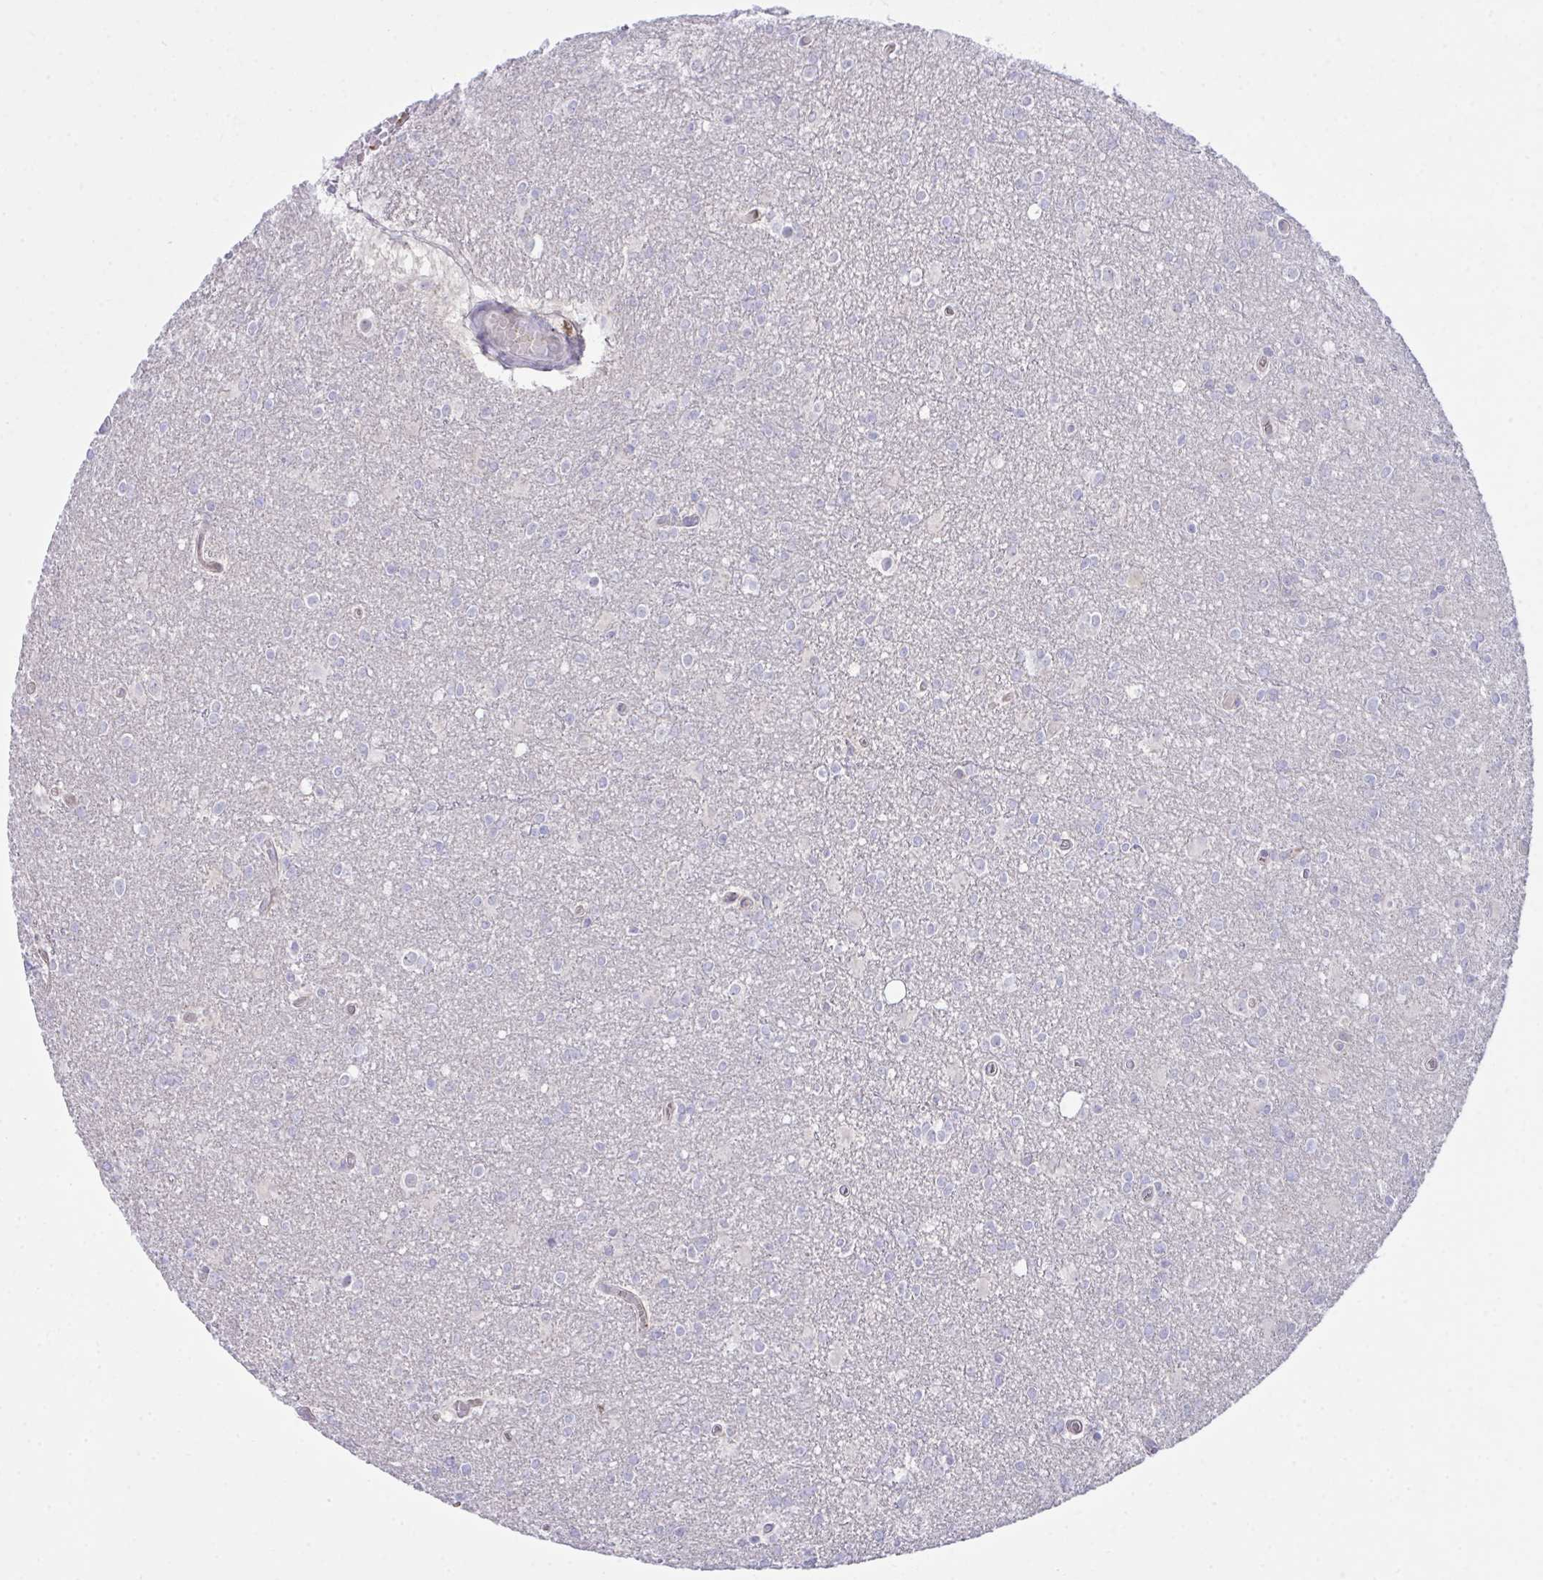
{"staining": {"intensity": "negative", "quantity": "none", "location": "none"}, "tissue": "glioma", "cell_type": "Tumor cells", "image_type": "cancer", "snomed": [{"axis": "morphology", "description": "Glioma, malignant, High grade"}, {"axis": "topography", "description": "Brain"}], "caption": "DAB (3,3'-diaminobenzidine) immunohistochemical staining of human high-grade glioma (malignant) shows no significant expression in tumor cells.", "gene": "MED9", "patient": {"sex": "male", "age": 48}}